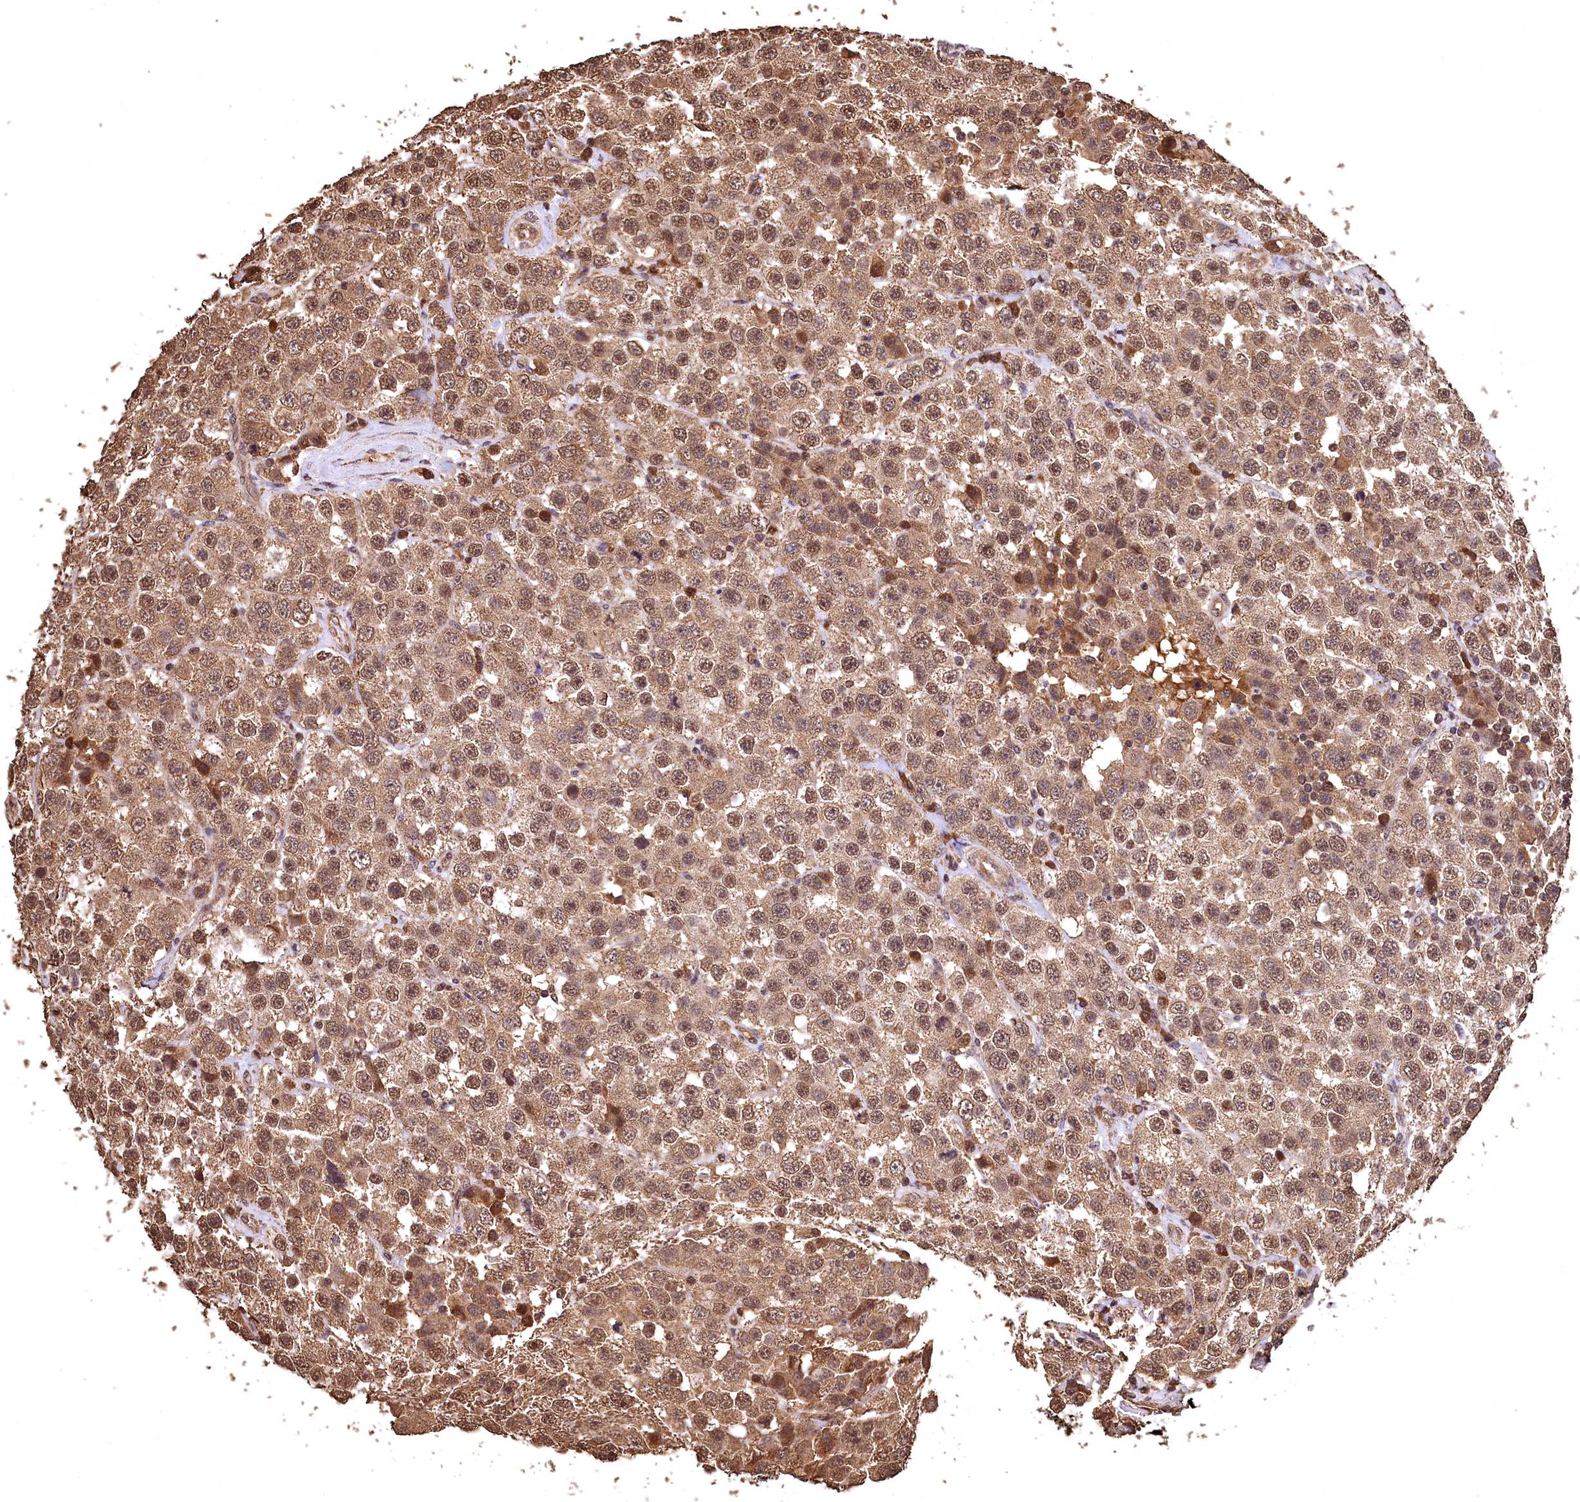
{"staining": {"intensity": "moderate", "quantity": ">75%", "location": "cytoplasmic/membranous,nuclear"}, "tissue": "testis cancer", "cell_type": "Tumor cells", "image_type": "cancer", "snomed": [{"axis": "morphology", "description": "Seminoma, NOS"}, {"axis": "topography", "description": "Testis"}], "caption": "Immunohistochemistry image of testis seminoma stained for a protein (brown), which exhibits medium levels of moderate cytoplasmic/membranous and nuclear expression in about >75% of tumor cells.", "gene": "CEP57L1", "patient": {"sex": "male", "age": 28}}